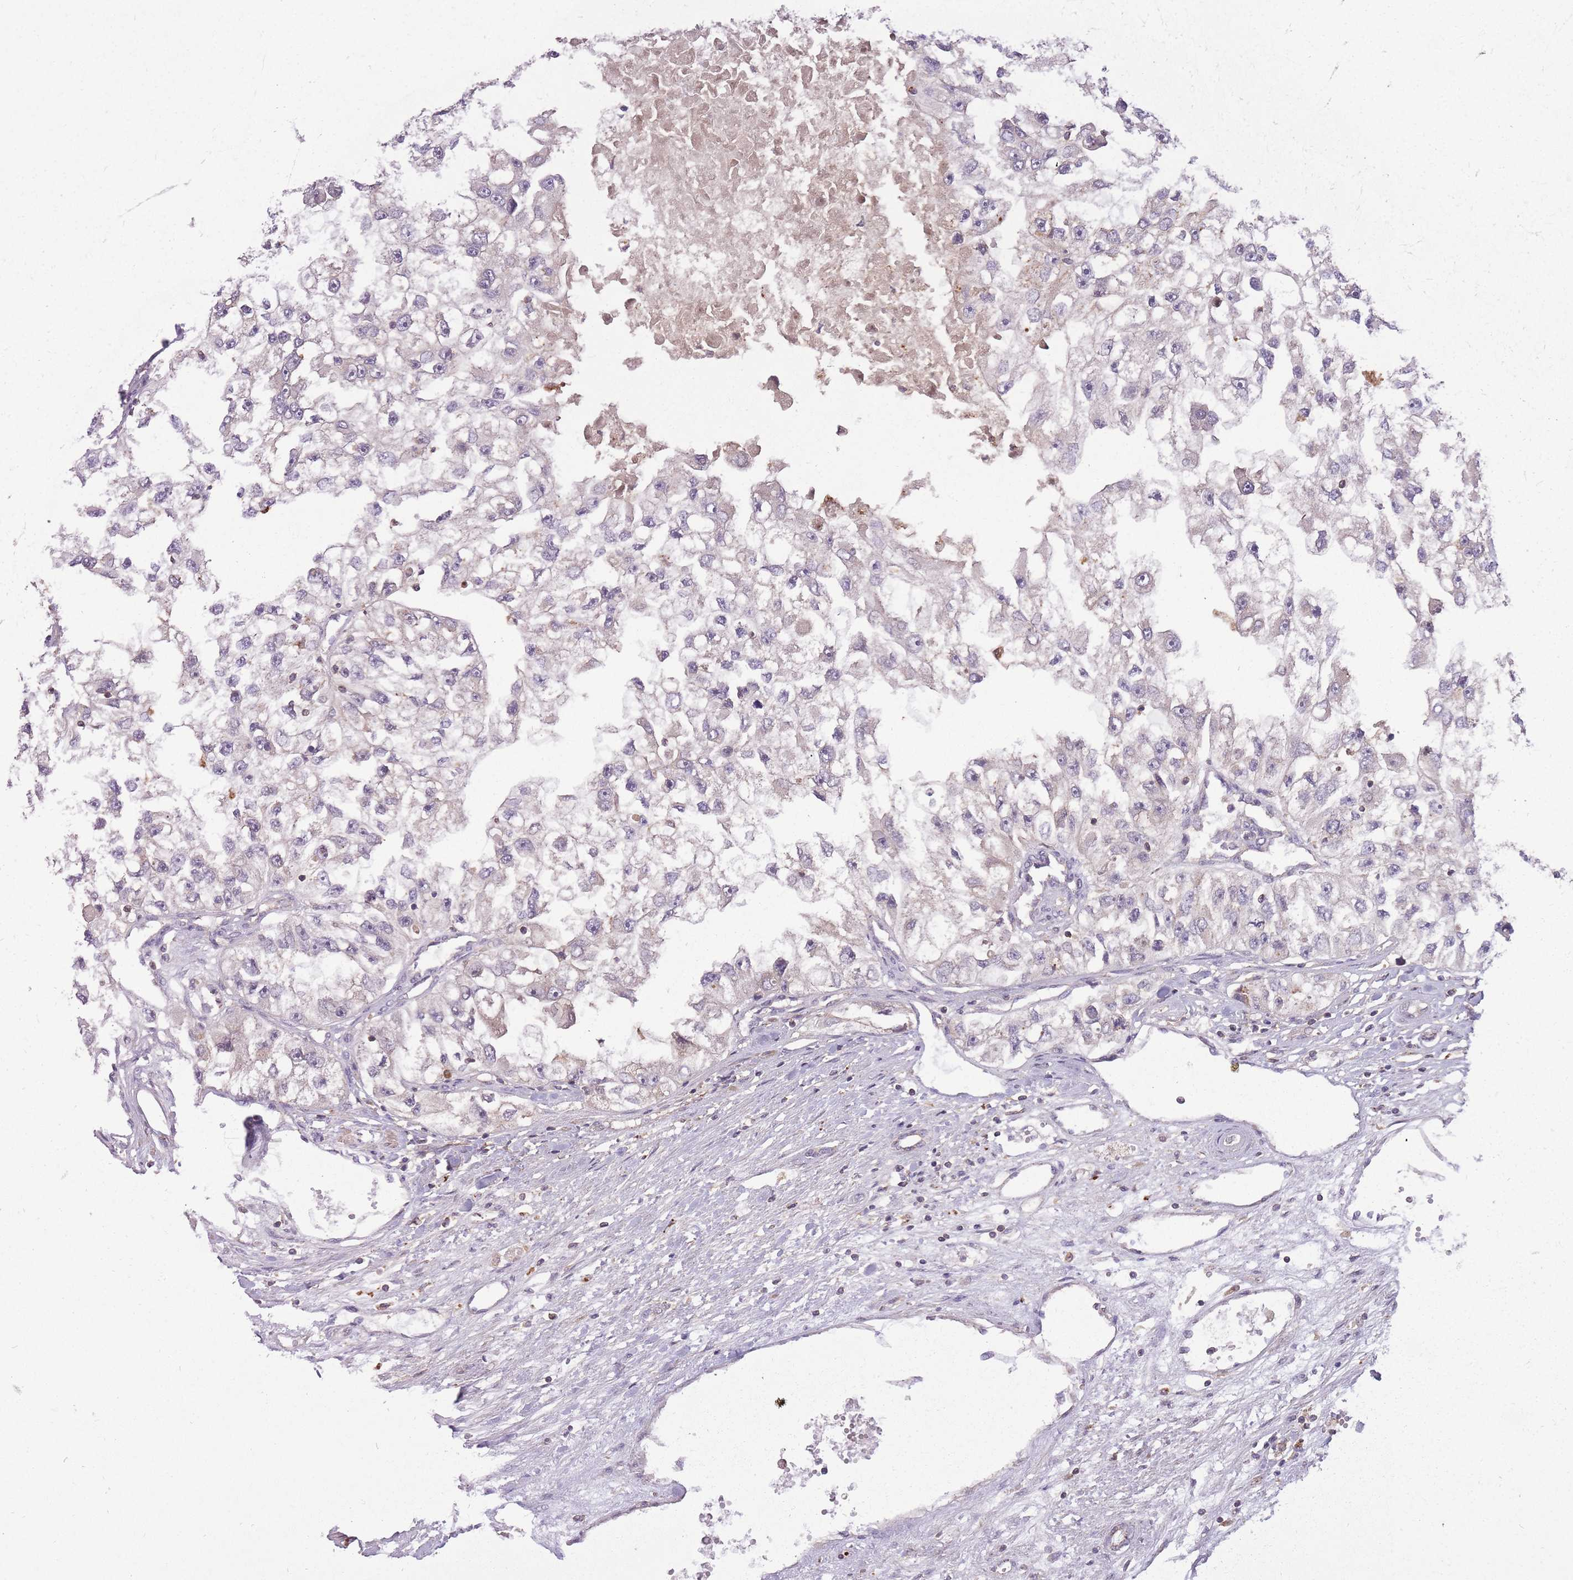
{"staining": {"intensity": "negative", "quantity": "none", "location": "none"}, "tissue": "renal cancer", "cell_type": "Tumor cells", "image_type": "cancer", "snomed": [{"axis": "morphology", "description": "Adenocarcinoma, NOS"}, {"axis": "topography", "description": "Kidney"}], "caption": "Renal cancer was stained to show a protein in brown. There is no significant expression in tumor cells.", "gene": "POLR3F", "patient": {"sex": "male", "age": 63}}